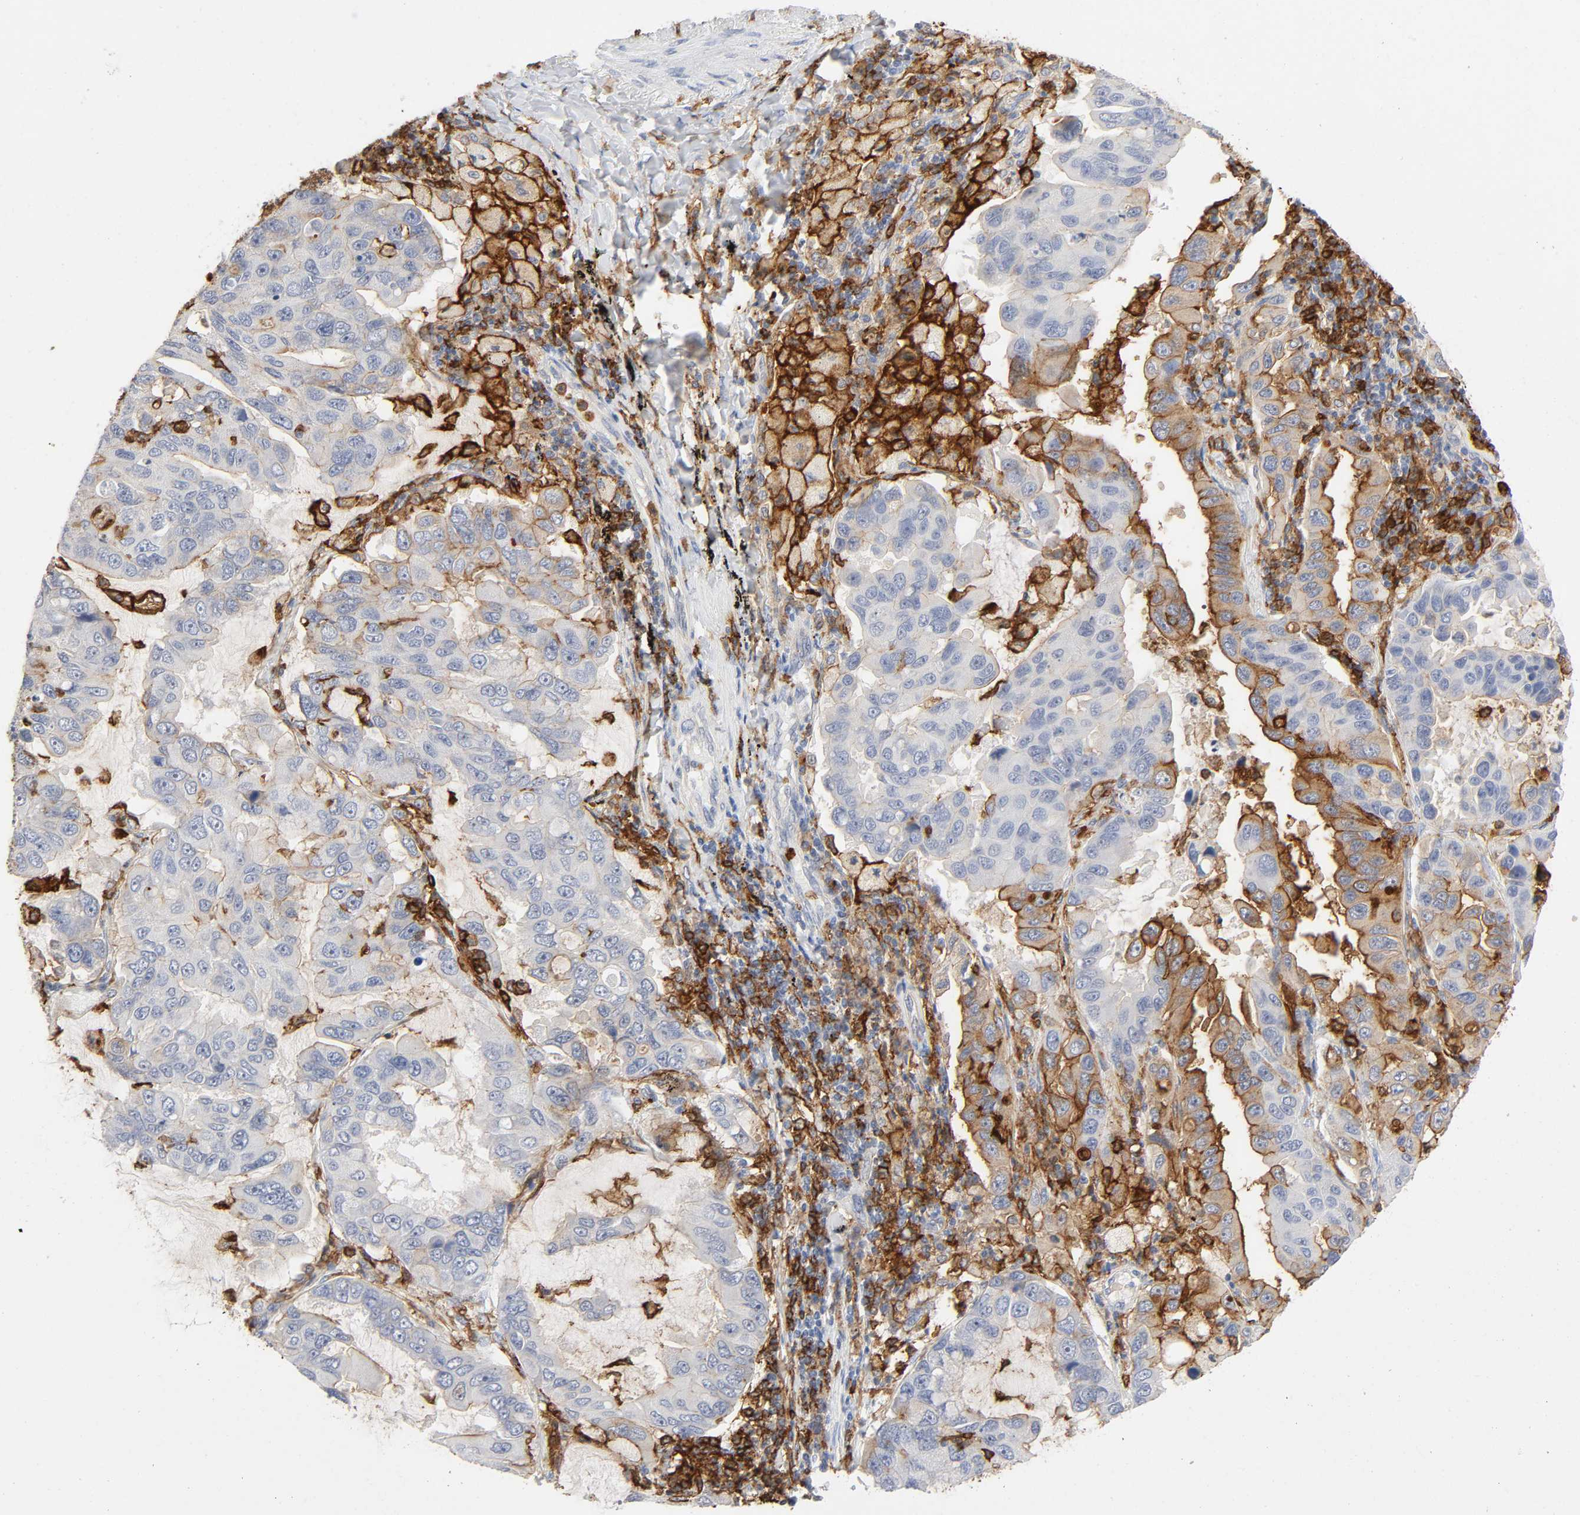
{"staining": {"intensity": "negative", "quantity": "none", "location": "none"}, "tissue": "lung cancer", "cell_type": "Tumor cells", "image_type": "cancer", "snomed": [{"axis": "morphology", "description": "Adenocarcinoma, NOS"}, {"axis": "topography", "description": "Lung"}], "caption": "Micrograph shows no significant protein staining in tumor cells of lung cancer (adenocarcinoma).", "gene": "LYN", "patient": {"sex": "male", "age": 64}}